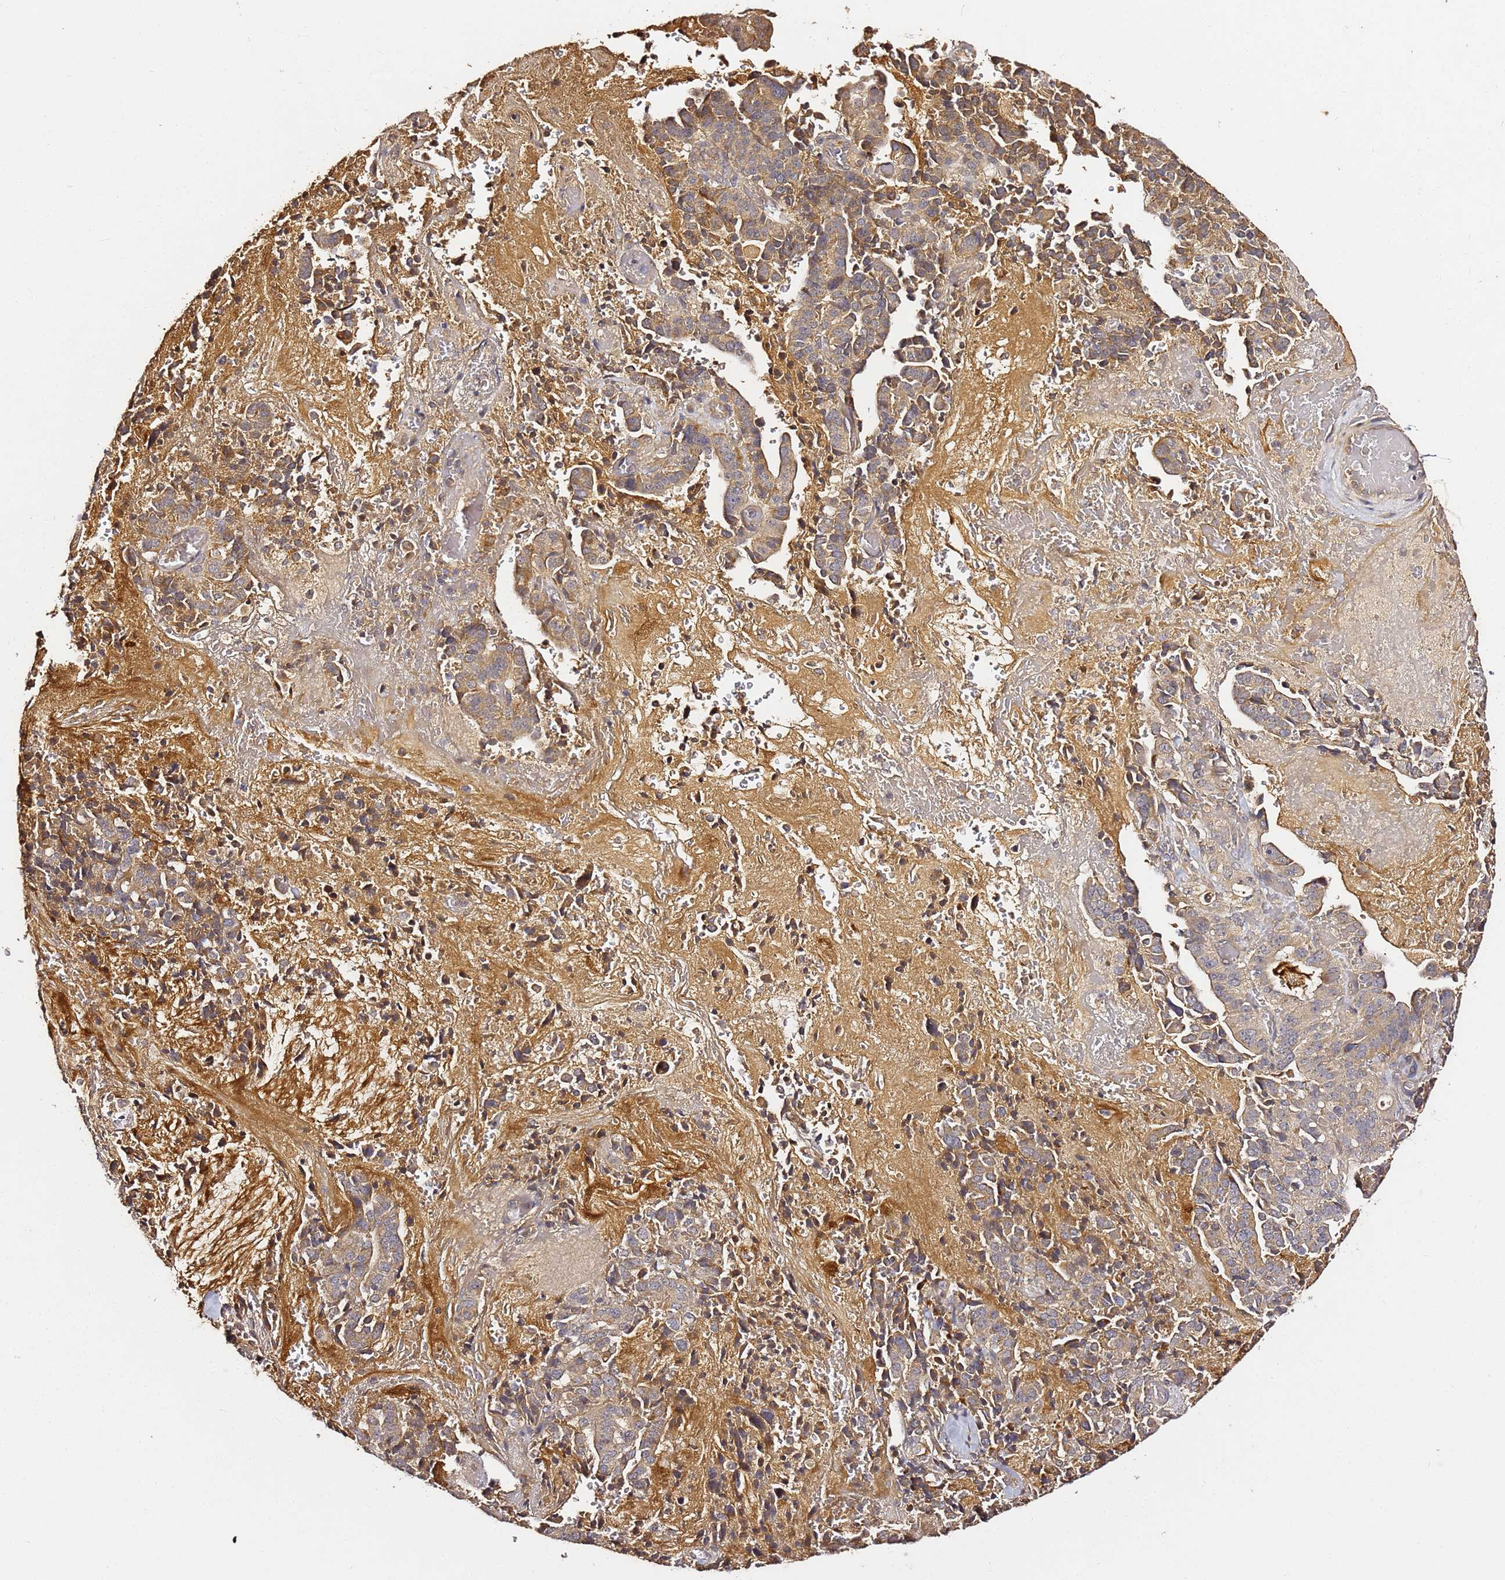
{"staining": {"intensity": "weak", "quantity": ">75%", "location": "cytoplasmic/membranous"}, "tissue": "stomach cancer", "cell_type": "Tumor cells", "image_type": "cancer", "snomed": [{"axis": "morphology", "description": "Adenocarcinoma, NOS"}, {"axis": "topography", "description": "Stomach"}], "caption": "Adenocarcinoma (stomach) was stained to show a protein in brown. There is low levels of weak cytoplasmic/membranous positivity in about >75% of tumor cells.", "gene": "C6orf136", "patient": {"sex": "male", "age": 48}}